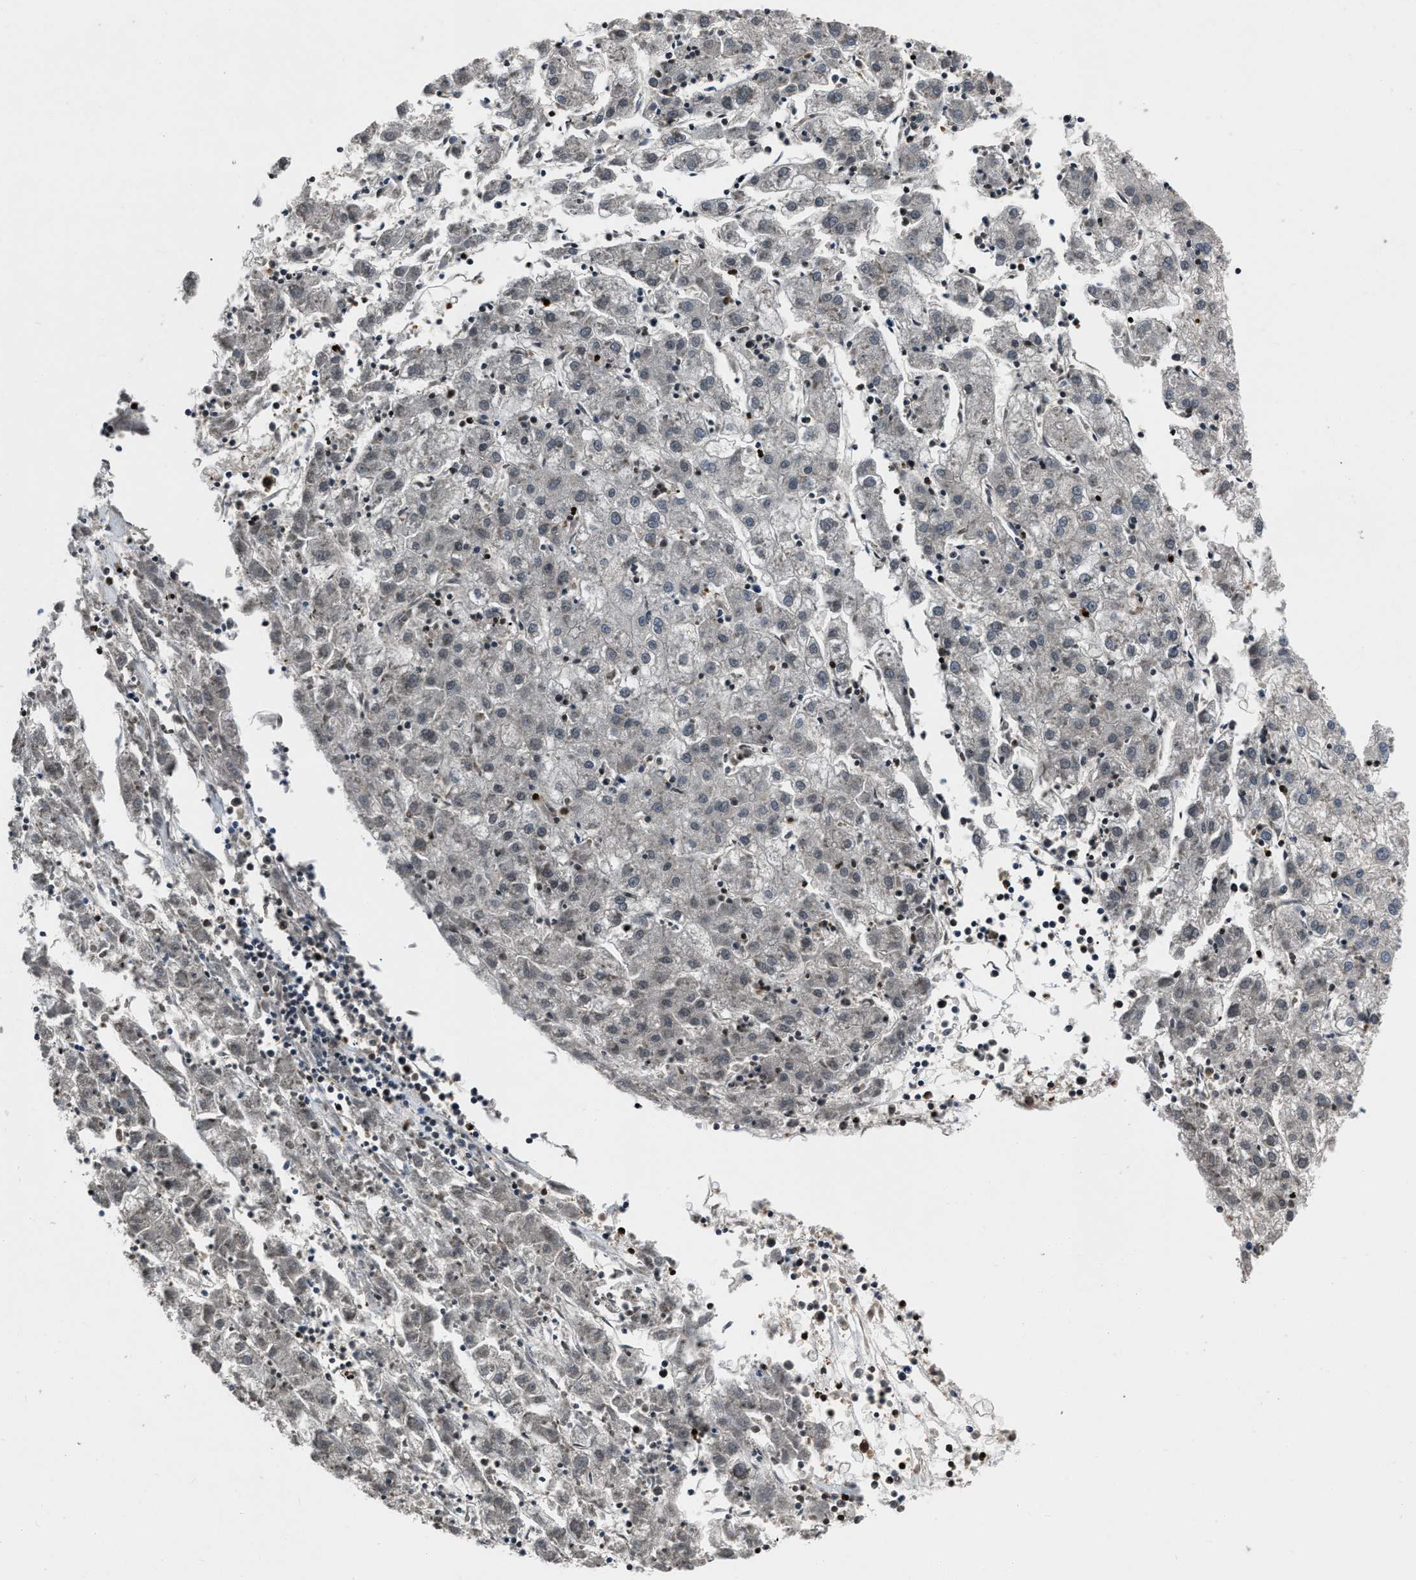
{"staining": {"intensity": "weak", "quantity": "<25%", "location": "cytoplasmic/membranous"}, "tissue": "liver cancer", "cell_type": "Tumor cells", "image_type": "cancer", "snomed": [{"axis": "morphology", "description": "Carcinoma, Hepatocellular, NOS"}, {"axis": "topography", "description": "Liver"}], "caption": "Tumor cells show no significant protein expression in hepatocellular carcinoma (liver).", "gene": "YARS1", "patient": {"sex": "male", "age": 72}}